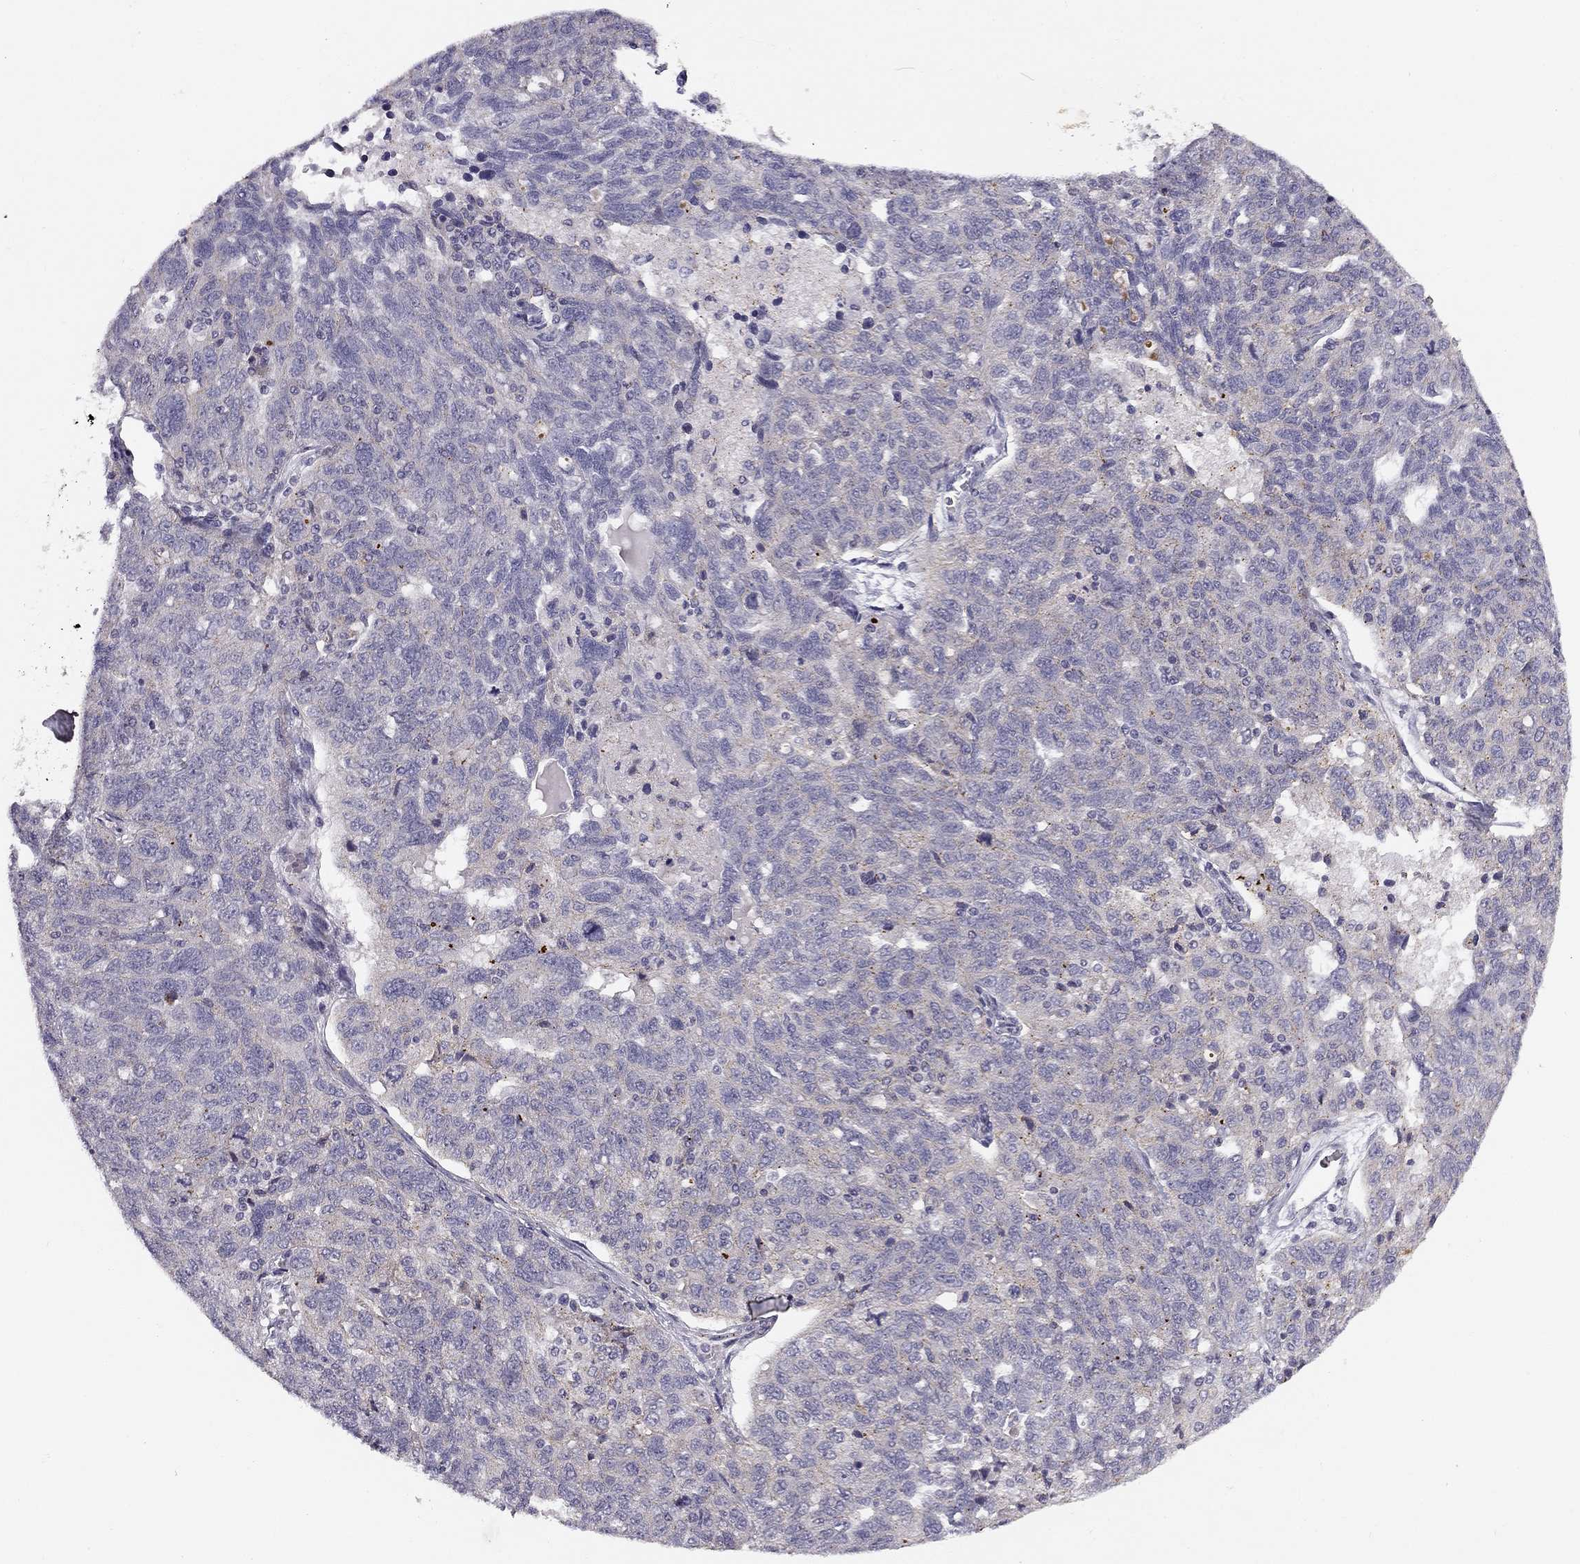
{"staining": {"intensity": "negative", "quantity": "none", "location": "none"}, "tissue": "ovarian cancer", "cell_type": "Tumor cells", "image_type": "cancer", "snomed": [{"axis": "morphology", "description": "Cystadenocarcinoma, serous, NOS"}, {"axis": "topography", "description": "Ovary"}], "caption": "Immunohistochemical staining of human ovarian serous cystadenocarcinoma reveals no significant expression in tumor cells. (DAB immunohistochemistry (IHC) with hematoxylin counter stain).", "gene": "CNR1", "patient": {"sex": "female", "age": 71}}